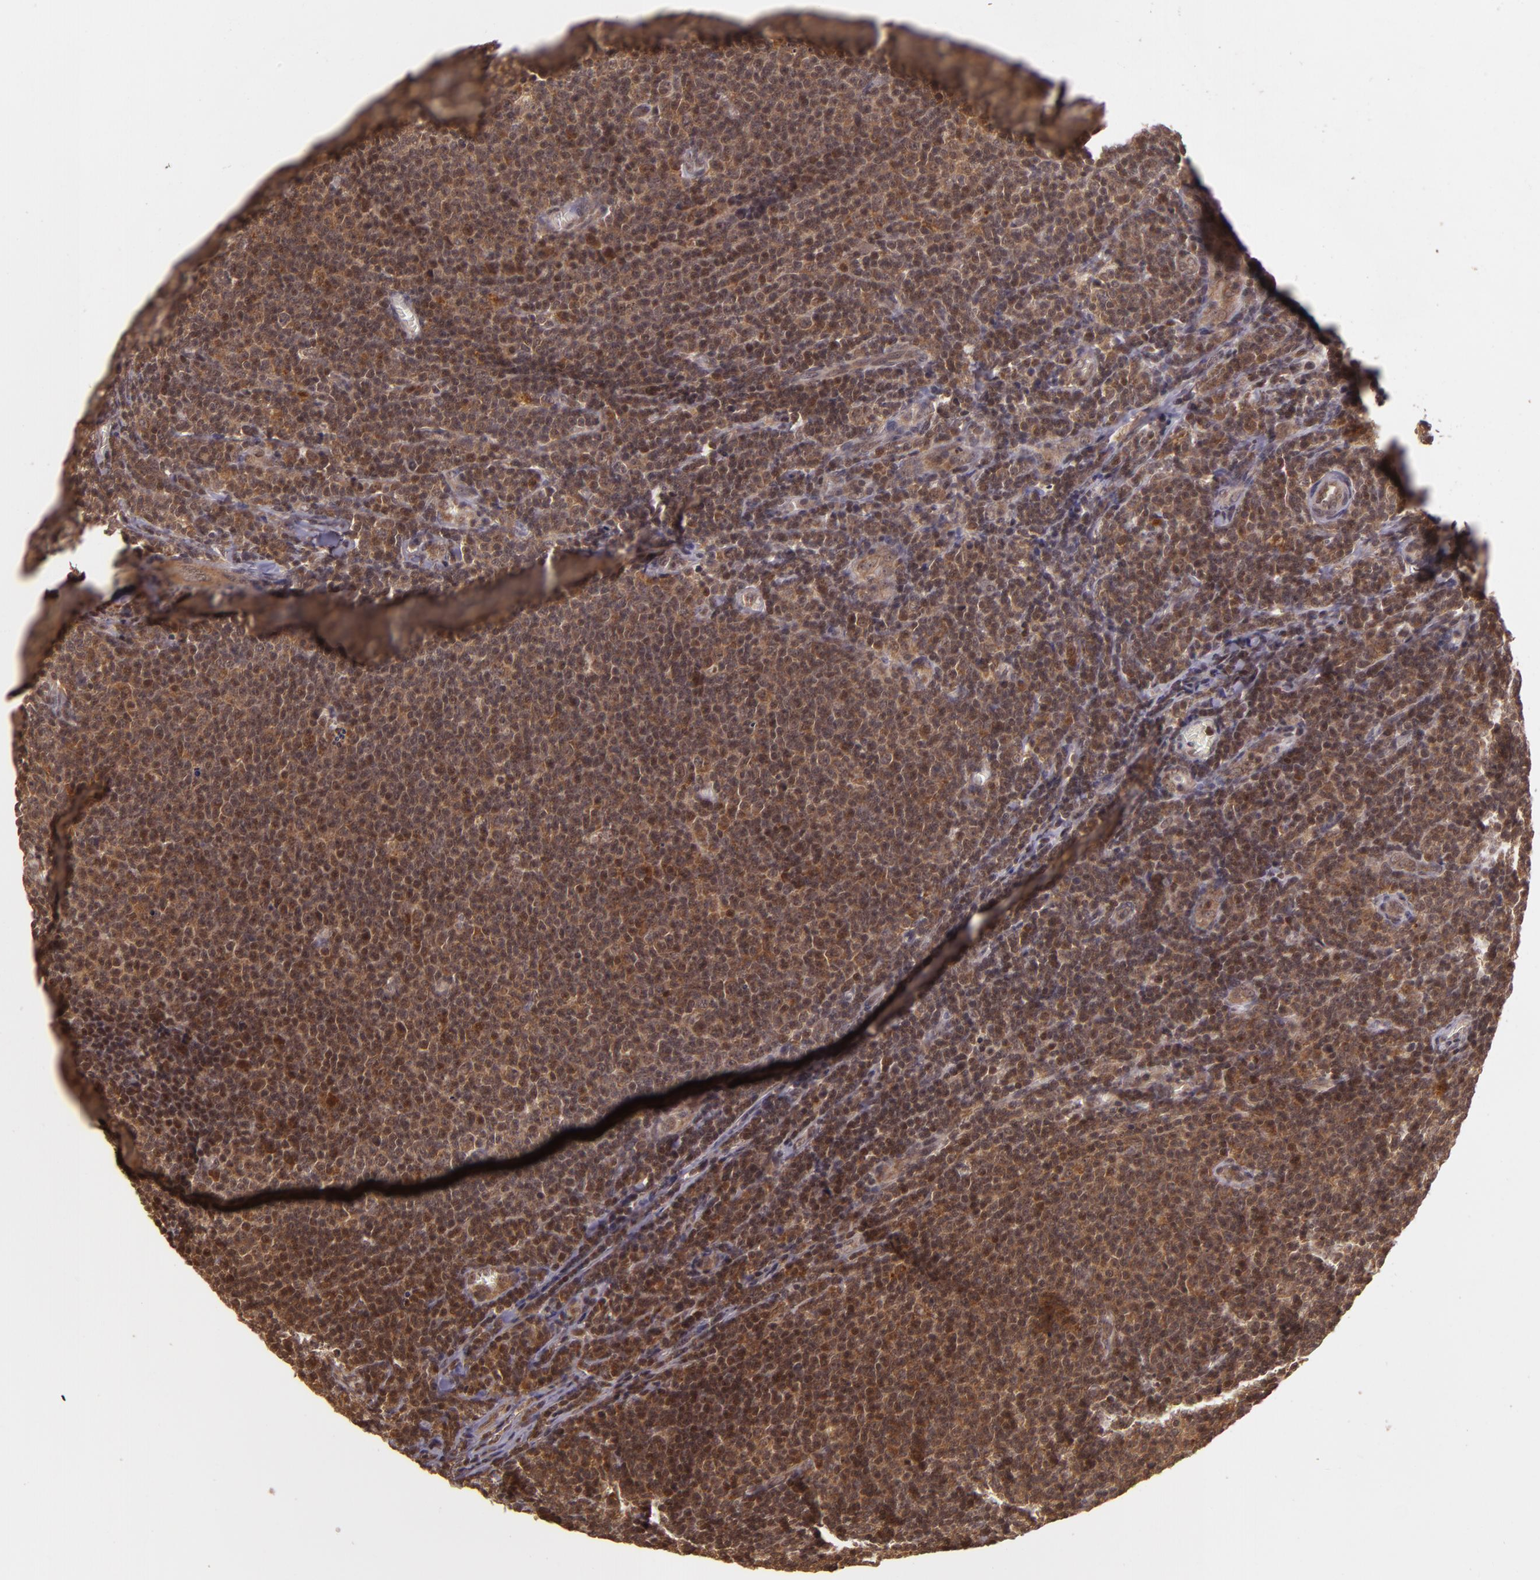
{"staining": {"intensity": "moderate", "quantity": ">75%", "location": "cytoplasmic/membranous"}, "tissue": "lymphoma", "cell_type": "Tumor cells", "image_type": "cancer", "snomed": [{"axis": "morphology", "description": "Malignant lymphoma, non-Hodgkin's type, Low grade"}, {"axis": "topography", "description": "Lymph node"}], "caption": "About >75% of tumor cells in human lymphoma reveal moderate cytoplasmic/membranous protein expression as visualized by brown immunohistochemical staining.", "gene": "TXNRD2", "patient": {"sex": "male", "age": 74}}